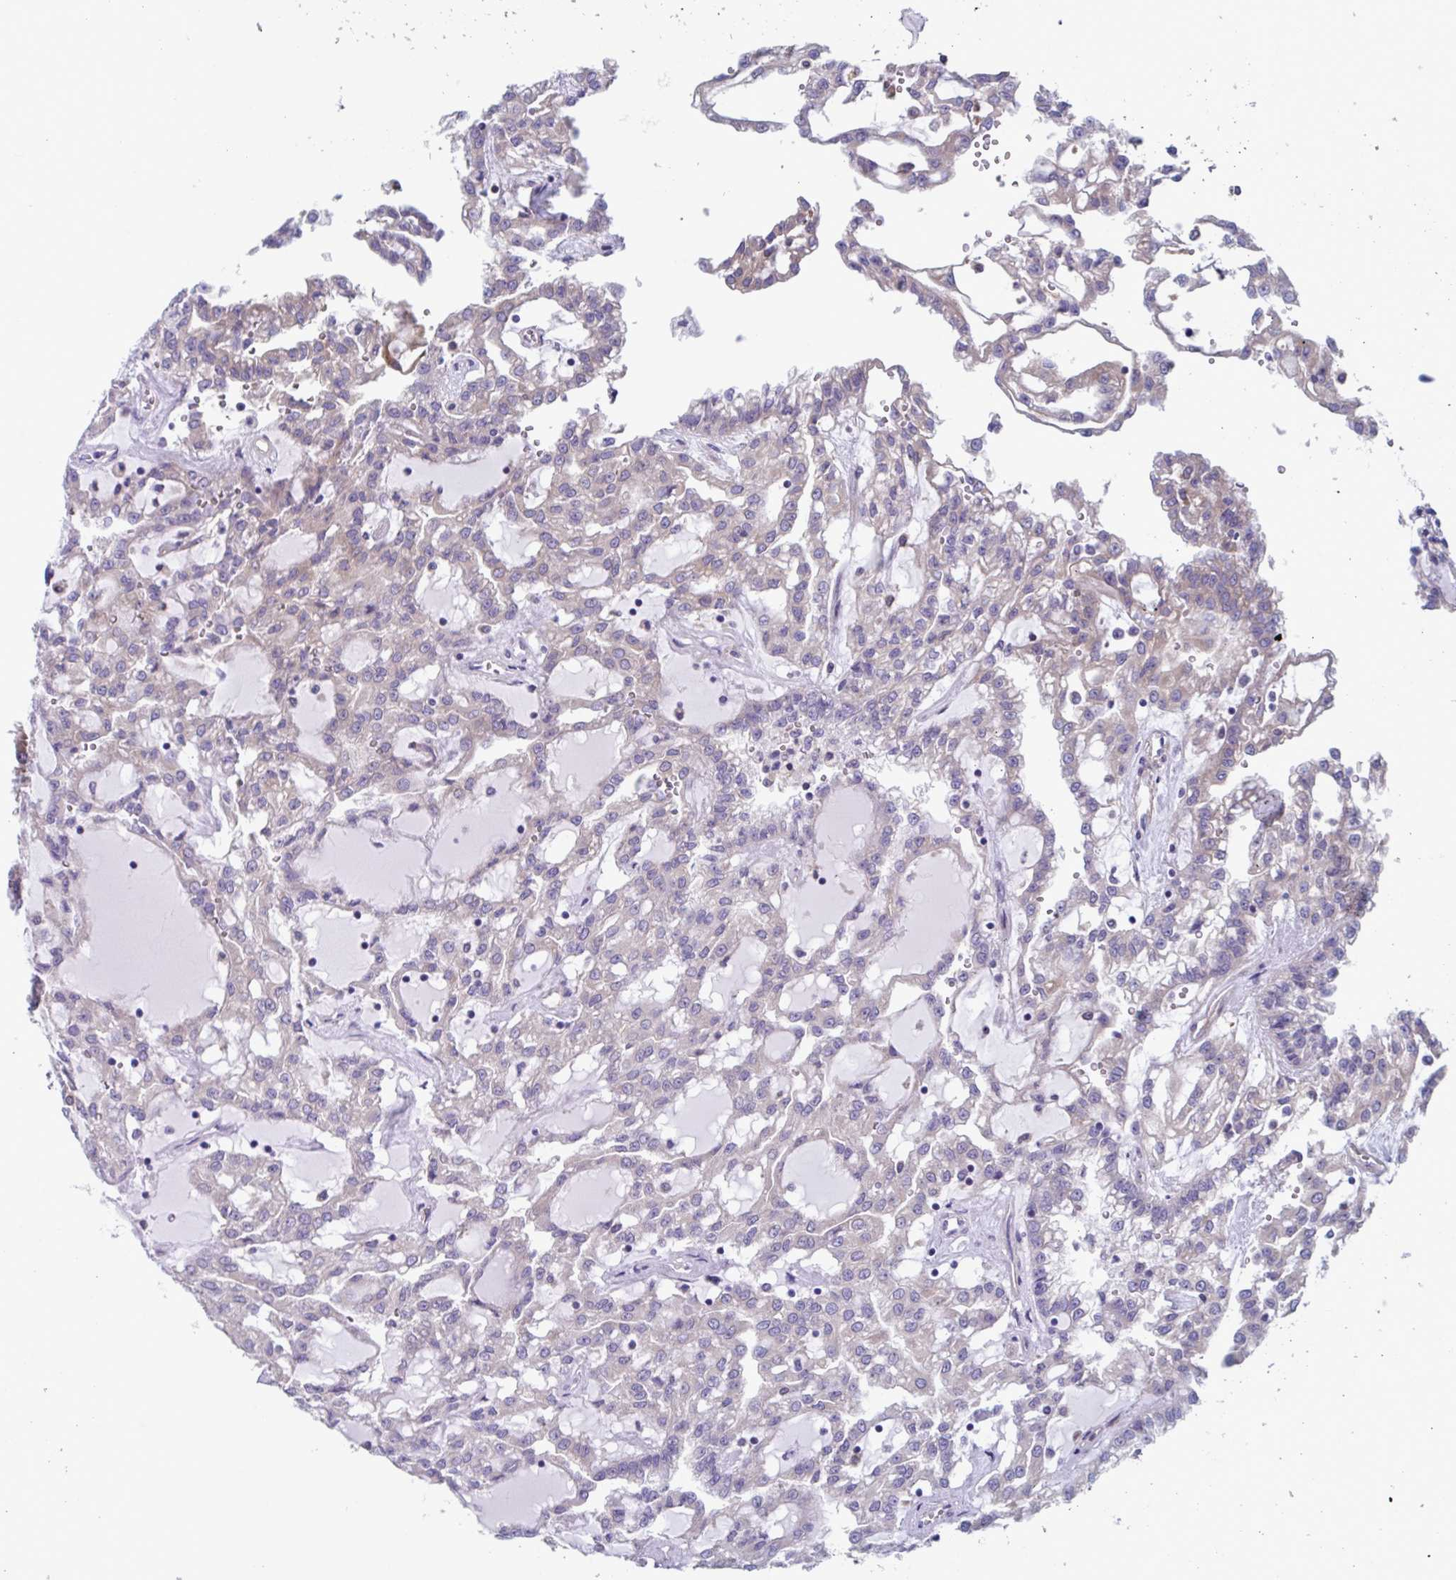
{"staining": {"intensity": "negative", "quantity": "none", "location": "none"}, "tissue": "renal cancer", "cell_type": "Tumor cells", "image_type": "cancer", "snomed": [{"axis": "morphology", "description": "Adenocarcinoma, NOS"}, {"axis": "topography", "description": "Kidney"}], "caption": "There is no significant positivity in tumor cells of renal cancer. (DAB (3,3'-diaminobenzidine) immunohistochemistry (IHC), high magnification).", "gene": "LPIN3", "patient": {"sex": "male", "age": 63}}